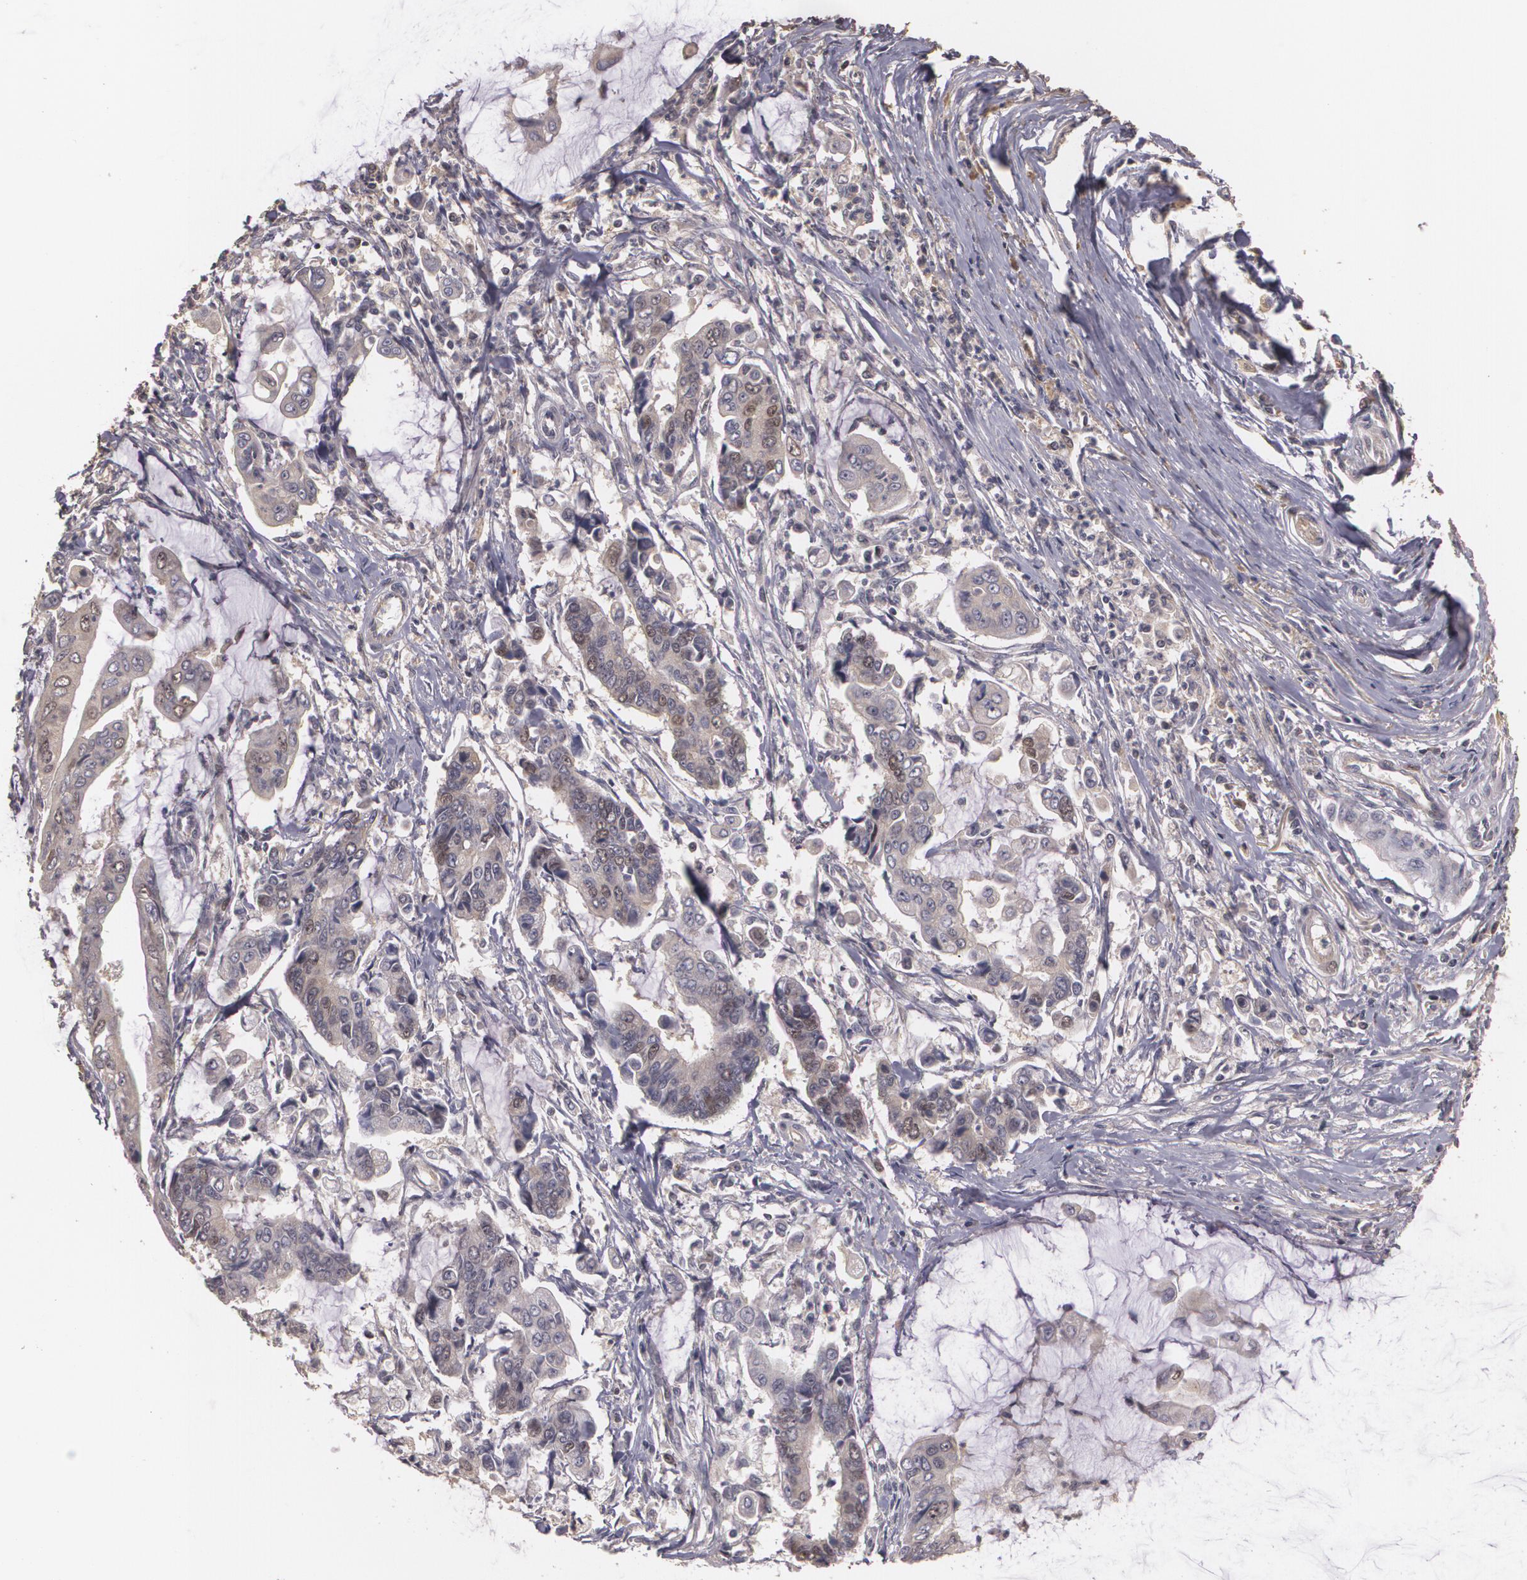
{"staining": {"intensity": "weak", "quantity": "25%-75%", "location": "cytoplasmic/membranous,nuclear"}, "tissue": "stomach cancer", "cell_type": "Tumor cells", "image_type": "cancer", "snomed": [{"axis": "morphology", "description": "Adenocarcinoma, NOS"}, {"axis": "topography", "description": "Stomach, upper"}], "caption": "Human stomach adenocarcinoma stained with a protein marker demonstrates weak staining in tumor cells.", "gene": "BRCA1", "patient": {"sex": "male", "age": 80}}